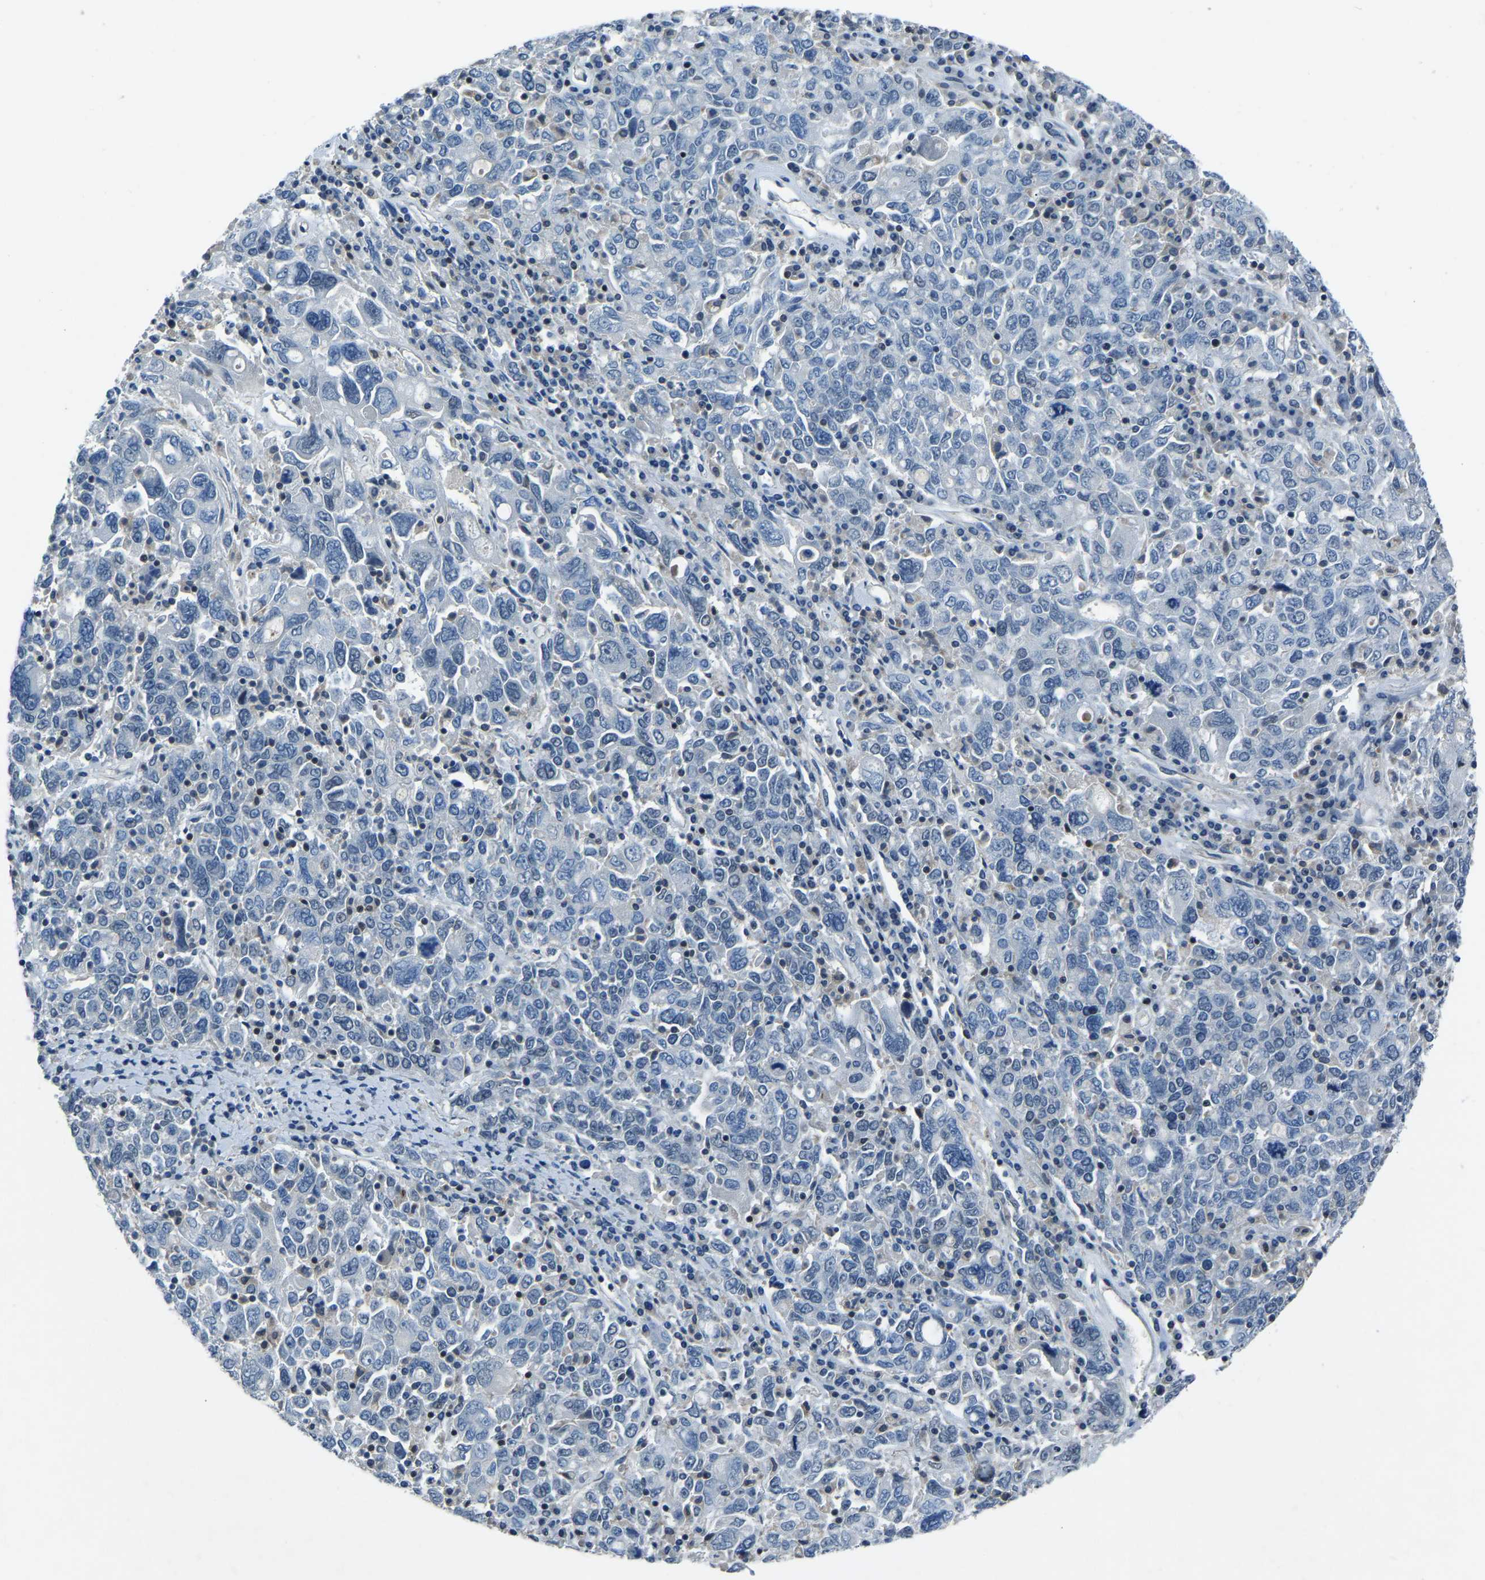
{"staining": {"intensity": "negative", "quantity": "none", "location": "none"}, "tissue": "ovarian cancer", "cell_type": "Tumor cells", "image_type": "cancer", "snomed": [{"axis": "morphology", "description": "Carcinoma, endometroid"}, {"axis": "topography", "description": "Ovary"}], "caption": "Immunohistochemical staining of ovarian endometroid carcinoma displays no significant positivity in tumor cells.", "gene": "XIRP1", "patient": {"sex": "female", "age": 62}}